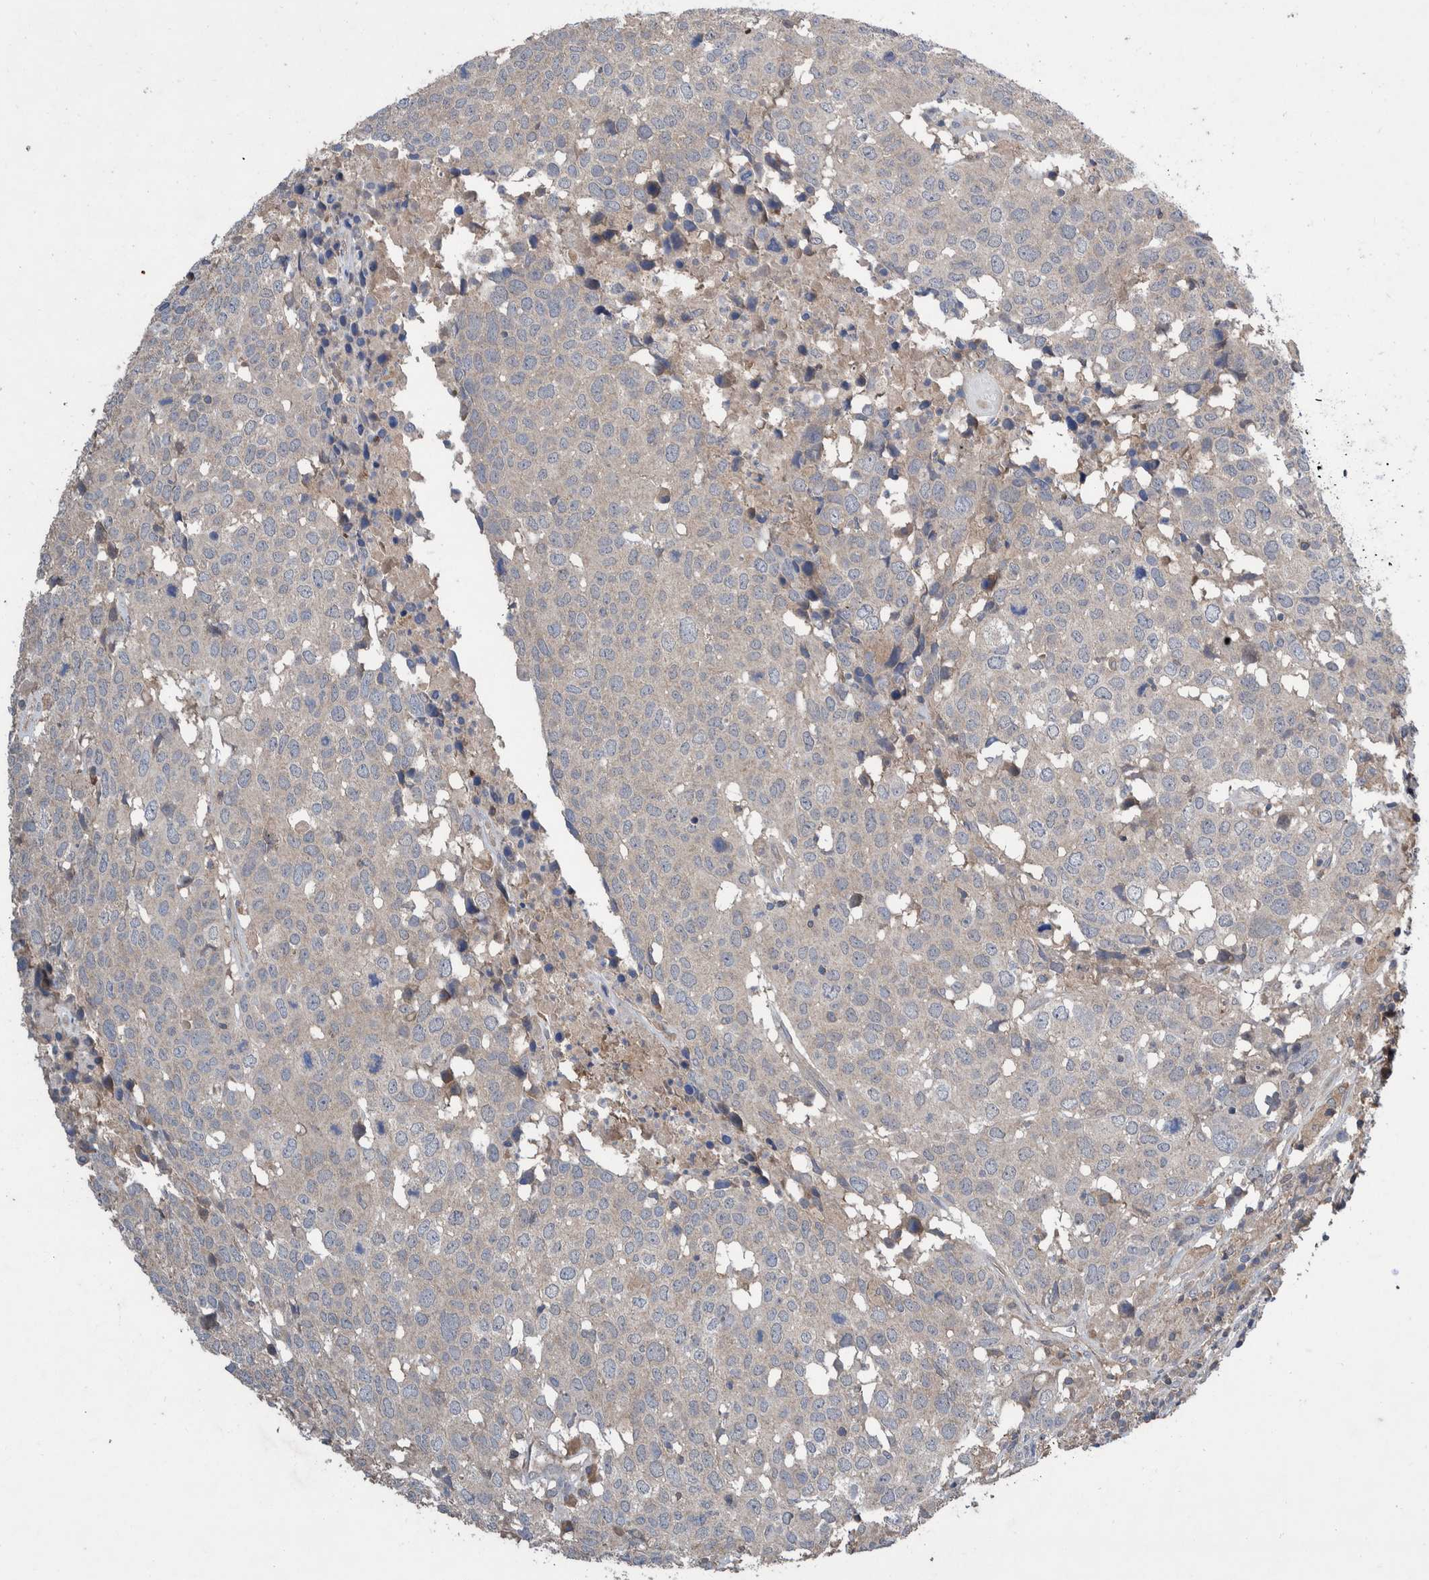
{"staining": {"intensity": "negative", "quantity": "none", "location": "none"}, "tissue": "head and neck cancer", "cell_type": "Tumor cells", "image_type": "cancer", "snomed": [{"axis": "morphology", "description": "Squamous cell carcinoma, NOS"}, {"axis": "topography", "description": "Head-Neck"}], "caption": "Immunohistochemistry (IHC) of human head and neck squamous cell carcinoma demonstrates no positivity in tumor cells.", "gene": "PLPBP", "patient": {"sex": "male", "age": 66}}